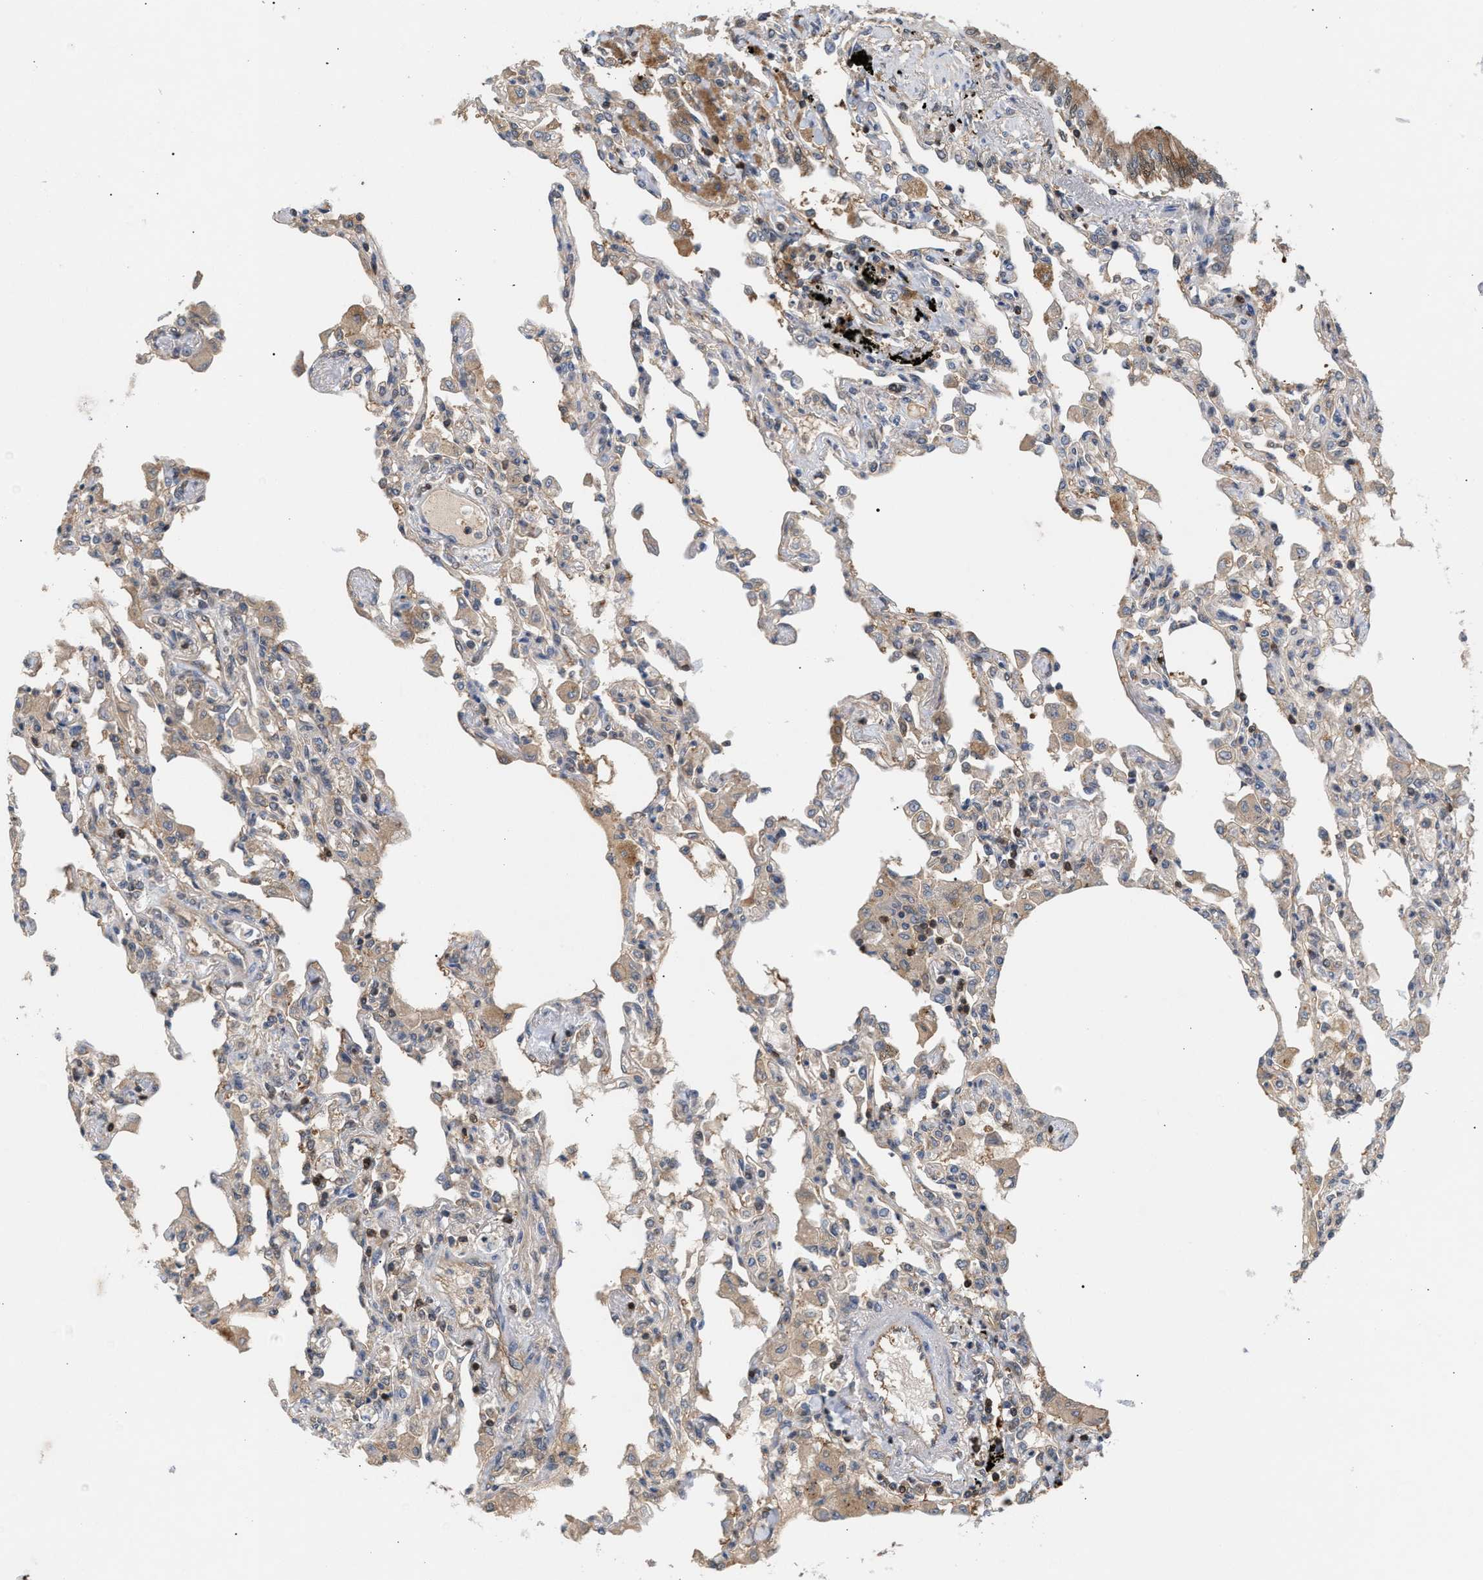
{"staining": {"intensity": "weak", "quantity": ">75%", "location": "cytoplasmic/membranous"}, "tissue": "lung", "cell_type": "Alveolar cells", "image_type": "normal", "snomed": [{"axis": "morphology", "description": "Normal tissue, NOS"}, {"axis": "topography", "description": "Bronchus"}, {"axis": "topography", "description": "Lung"}], "caption": "Approximately >75% of alveolar cells in unremarkable human lung exhibit weak cytoplasmic/membranous protein positivity as visualized by brown immunohistochemical staining.", "gene": "GLOD4", "patient": {"sex": "female", "age": 49}}